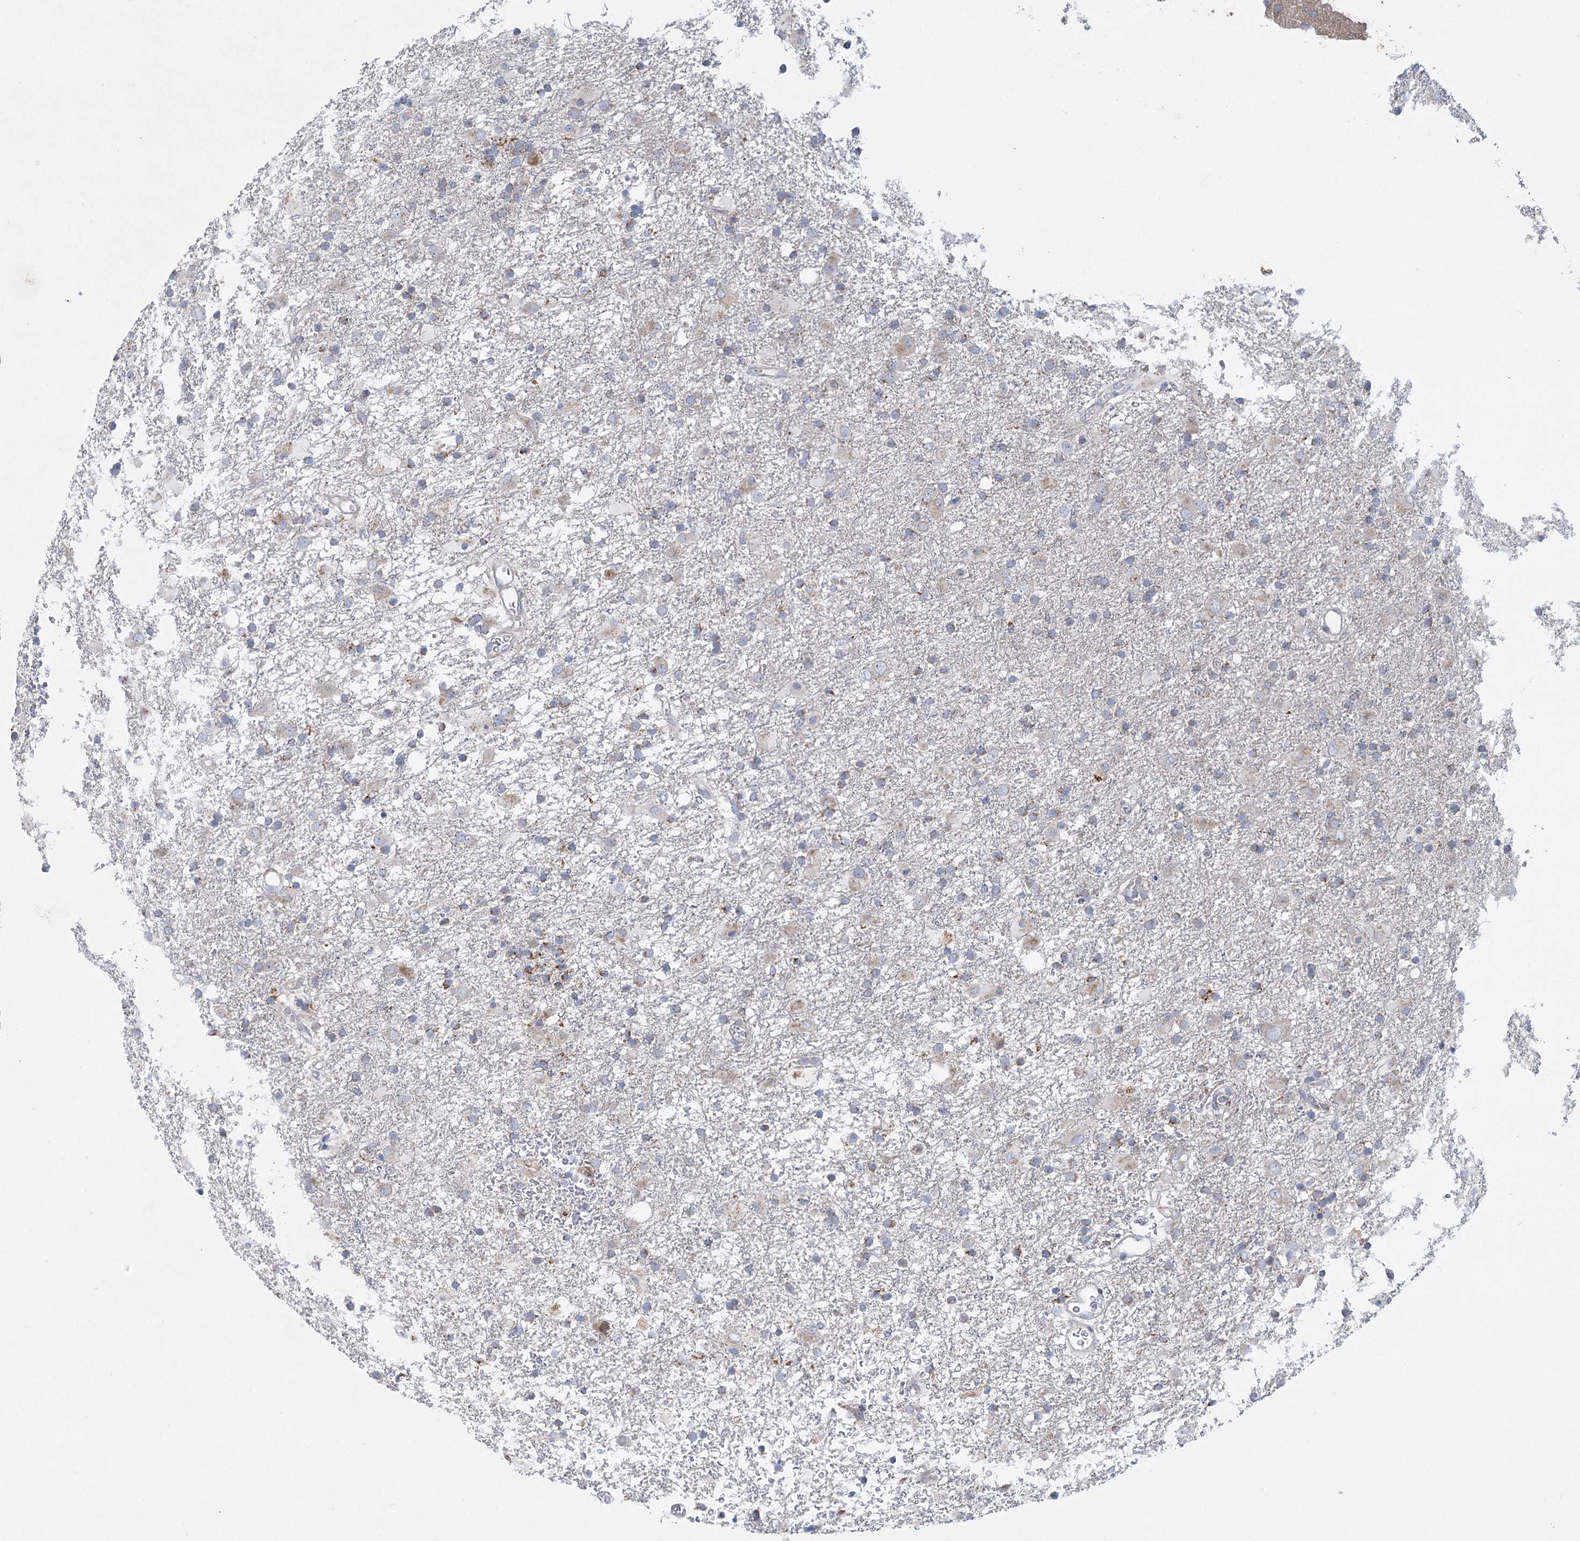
{"staining": {"intensity": "negative", "quantity": "none", "location": "none"}, "tissue": "glioma", "cell_type": "Tumor cells", "image_type": "cancer", "snomed": [{"axis": "morphology", "description": "Glioma, malignant, Low grade"}, {"axis": "topography", "description": "Brain"}], "caption": "DAB immunohistochemical staining of malignant glioma (low-grade) reveals no significant staining in tumor cells. Brightfield microscopy of immunohistochemistry stained with DAB (3,3'-diaminobenzidine) (brown) and hematoxylin (blue), captured at high magnification.", "gene": "DHTKD1", "patient": {"sex": "male", "age": 65}}